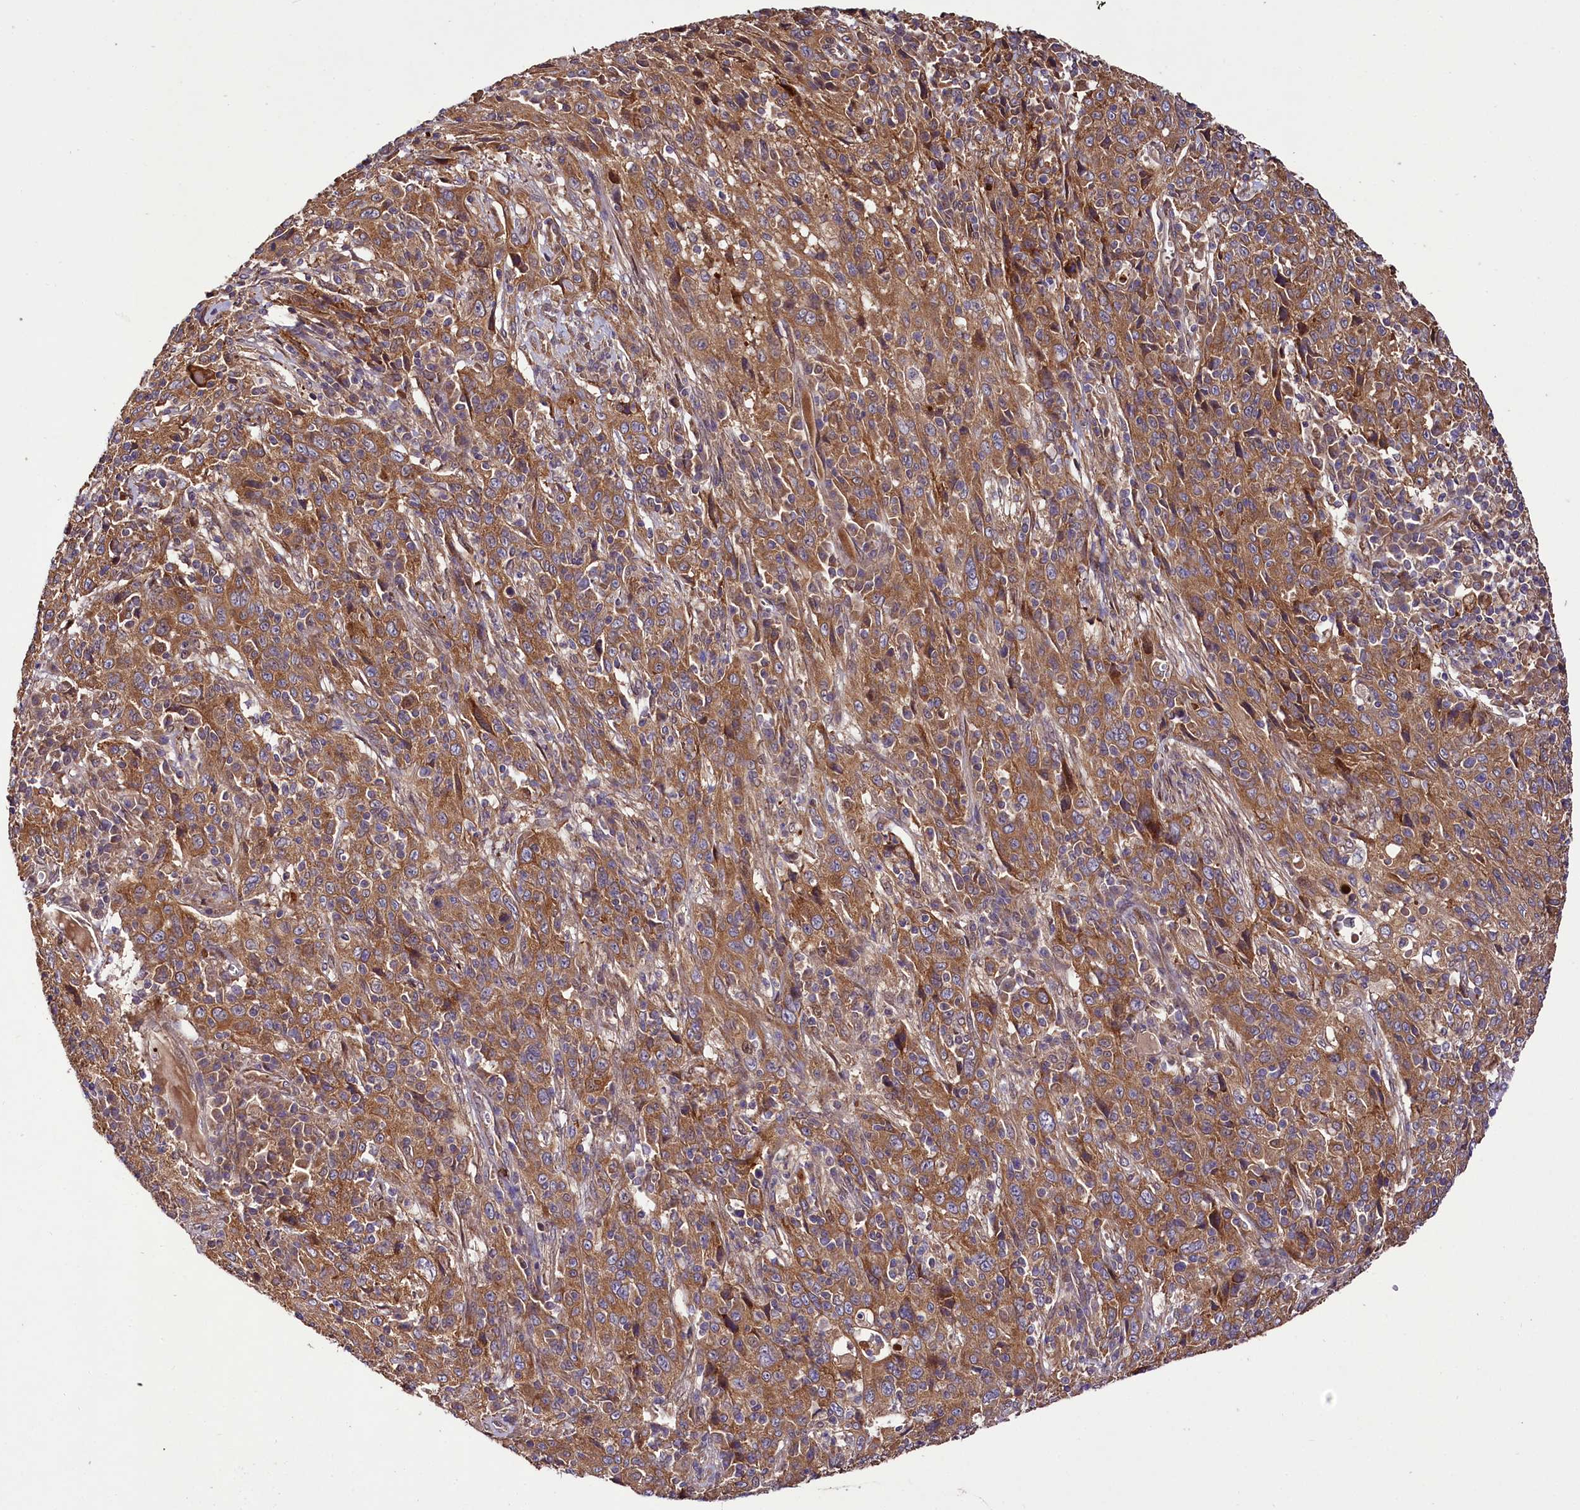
{"staining": {"intensity": "moderate", "quantity": ">75%", "location": "cytoplasmic/membranous"}, "tissue": "cervical cancer", "cell_type": "Tumor cells", "image_type": "cancer", "snomed": [{"axis": "morphology", "description": "Squamous cell carcinoma, NOS"}, {"axis": "topography", "description": "Cervix"}], "caption": "Immunohistochemistry of human cervical cancer (squamous cell carcinoma) demonstrates medium levels of moderate cytoplasmic/membranous positivity in about >75% of tumor cells. The staining was performed using DAB, with brown indicating positive protein expression. Nuclei are stained blue with hematoxylin.", "gene": "NAA25", "patient": {"sex": "female", "age": 46}}